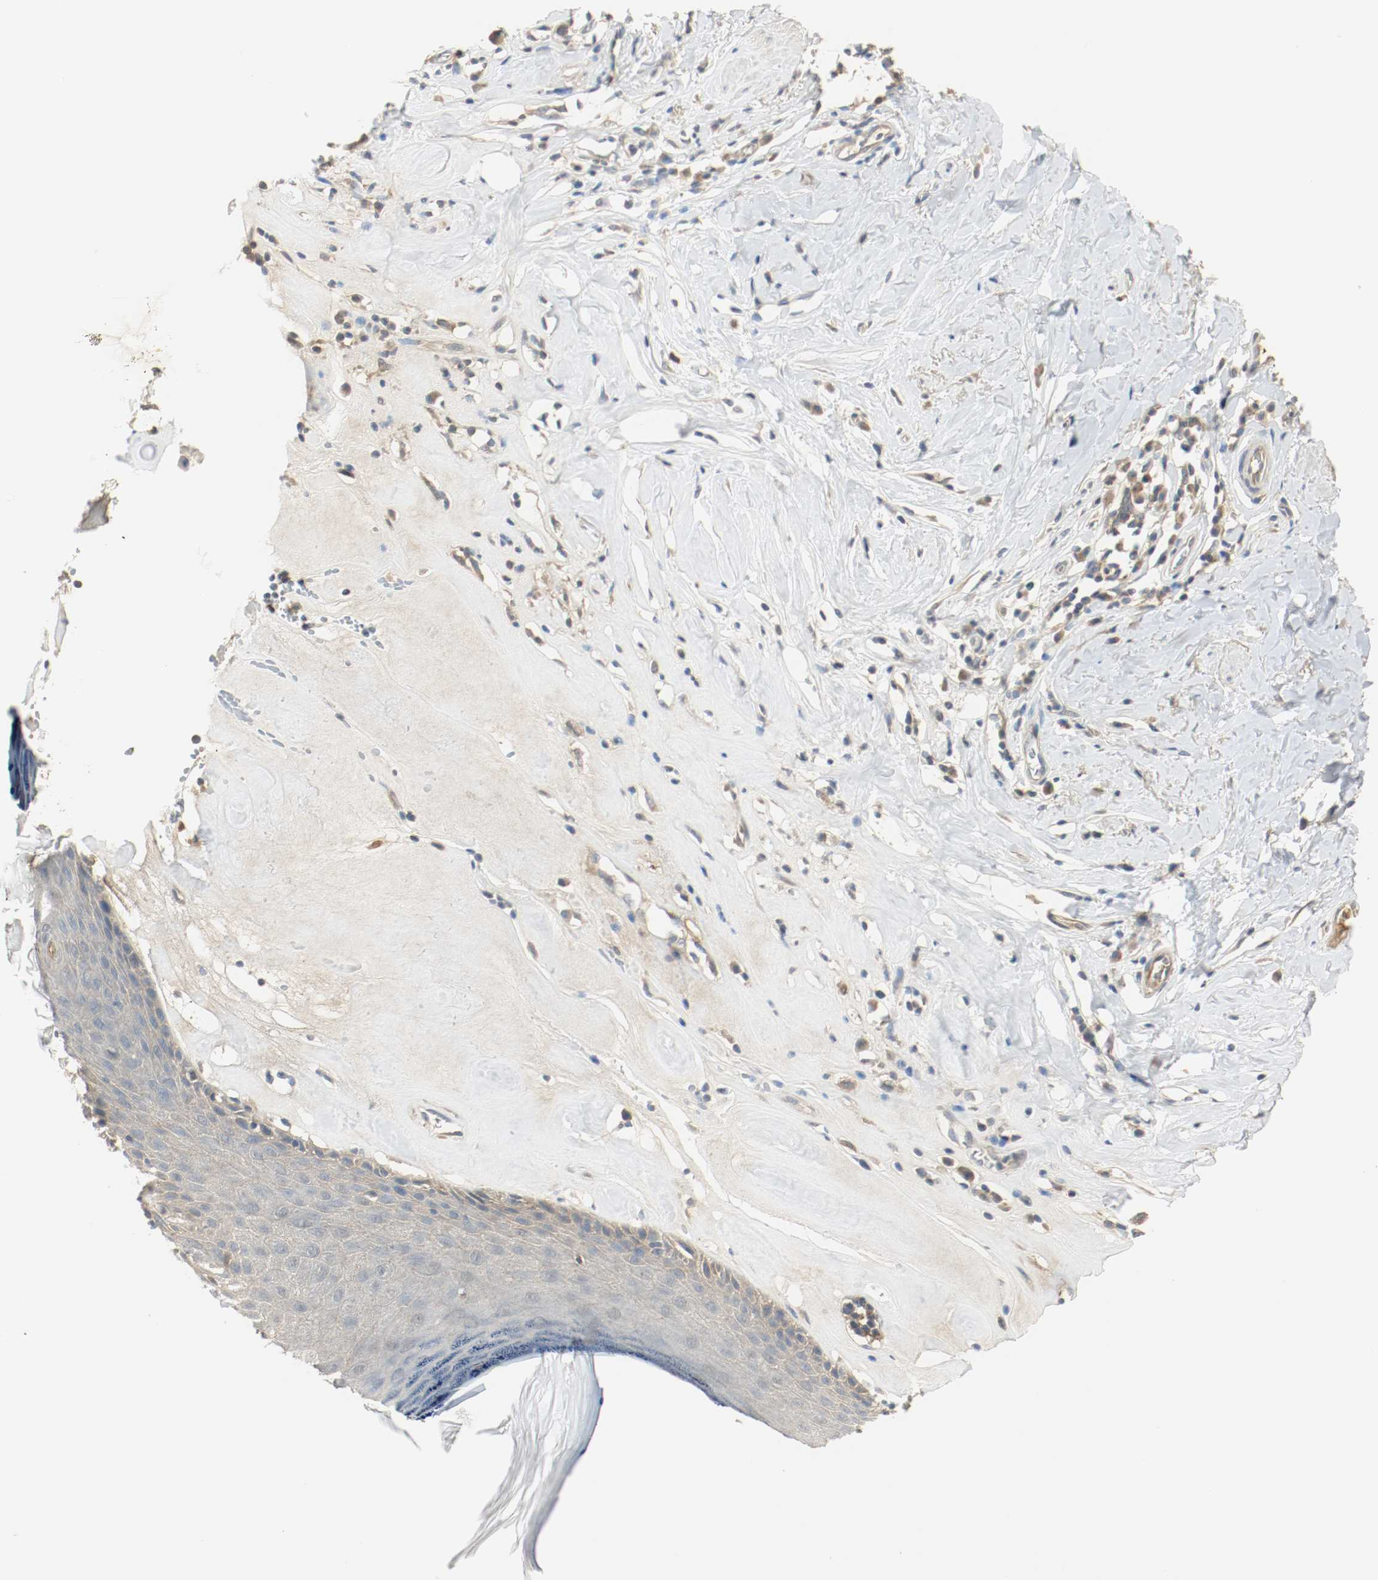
{"staining": {"intensity": "negative", "quantity": "none", "location": "none"}, "tissue": "skin", "cell_type": "Epidermal cells", "image_type": "normal", "snomed": [{"axis": "morphology", "description": "Normal tissue, NOS"}, {"axis": "morphology", "description": "Inflammation, NOS"}, {"axis": "topography", "description": "Vulva"}], "caption": "This is an IHC image of benign skin. There is no staining in epidermal cells.", "gene": "MELTF", "patient": {"sex": "female", "age": 84}}